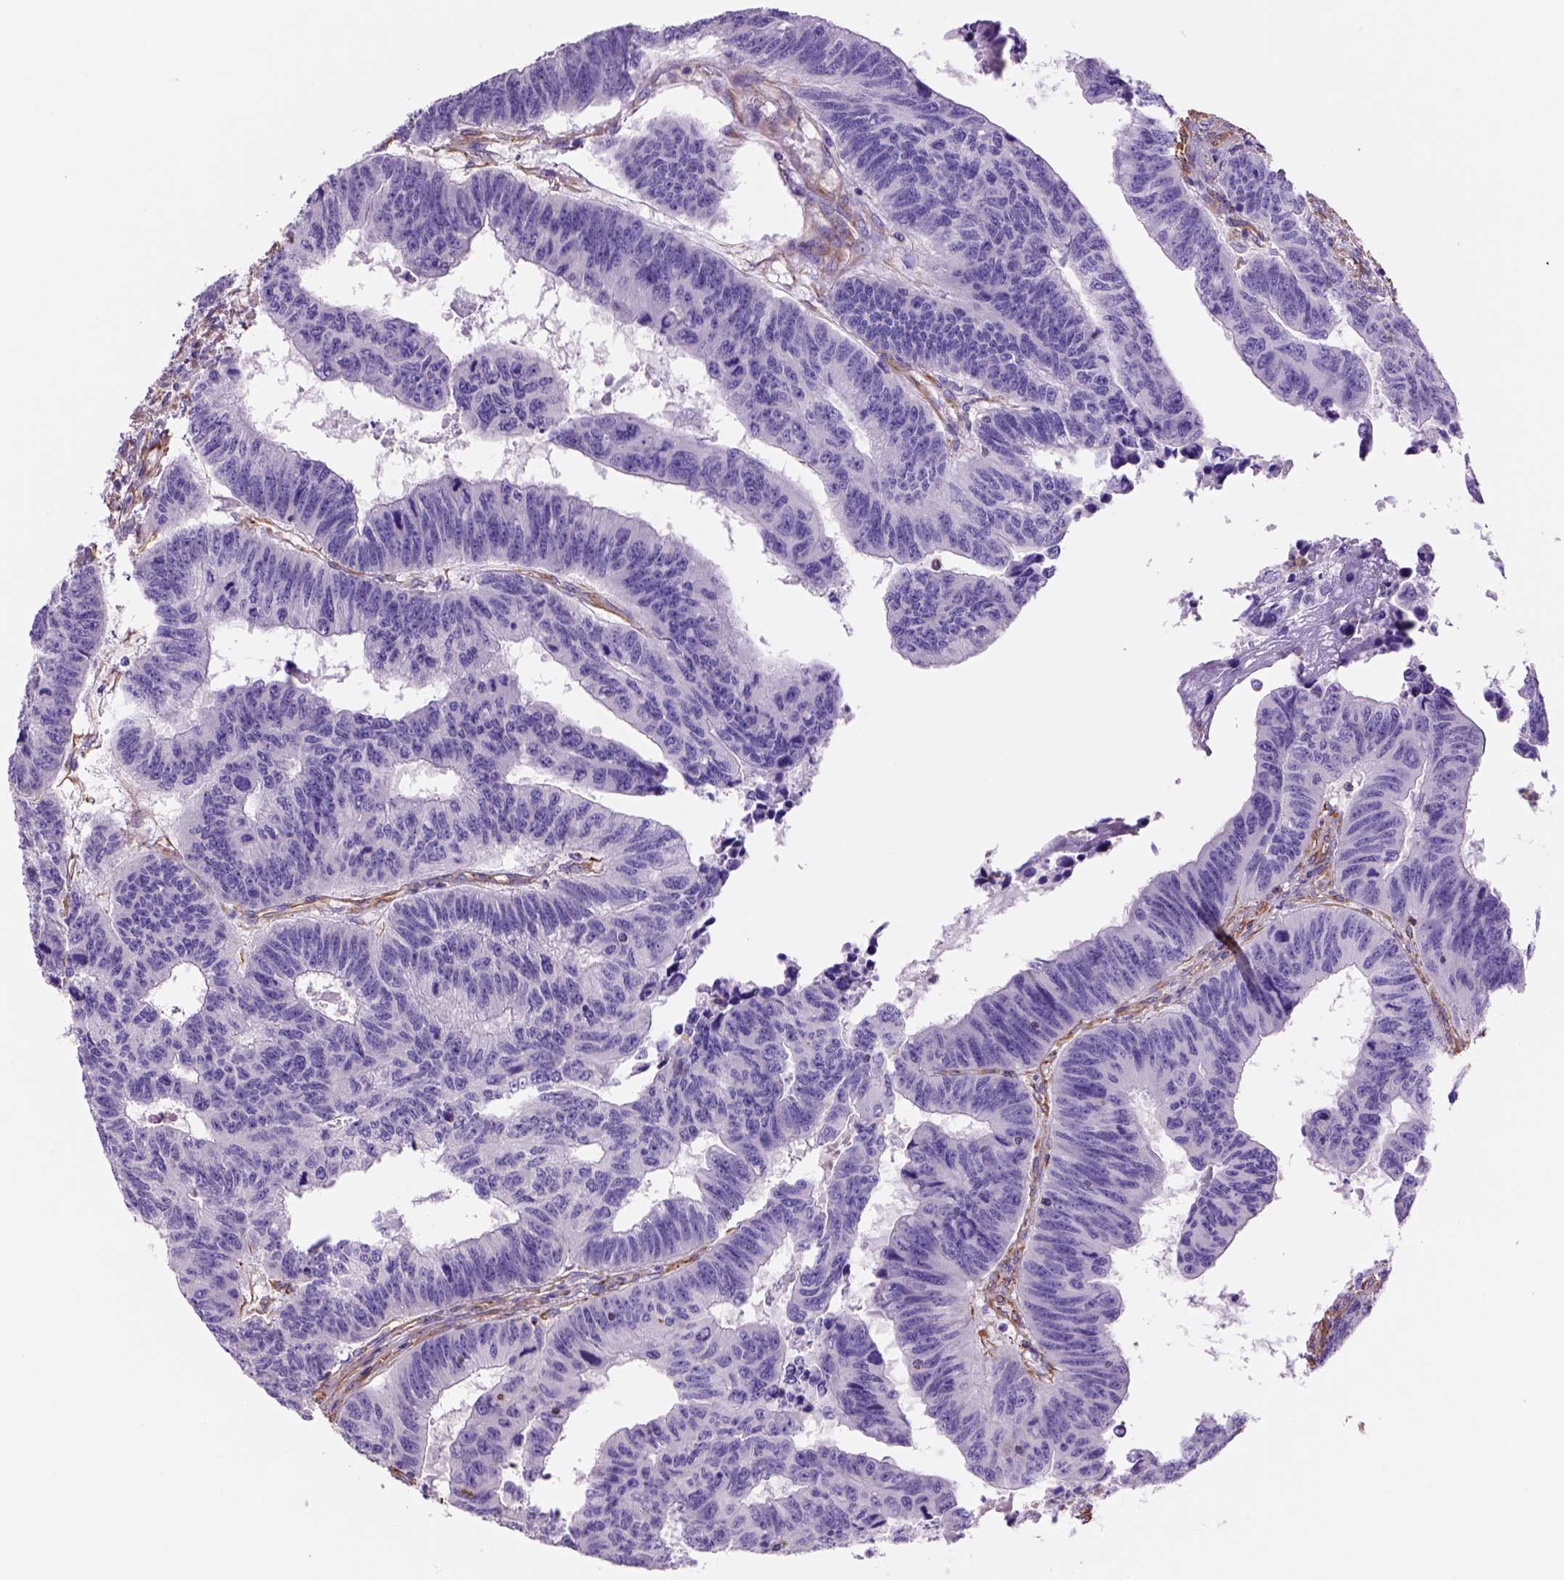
{"staining": {"intensity": "negative", "quantity": "none", "location": "none"}, "tissue": "colorectal cancer", "cell_type": "Tumor cells", "image_type": "cancer", "snomed": [{"axis": "morphology", "description": "Adenocarcinoma, NOS"}, {"axis": "topography", "description": "Rectum"}], "caption": "IHC of human colorectal cancer displays no expression in tumor cells.", "gene": "ZZZ3", "patient": {"sex": "female", "age": 85}}